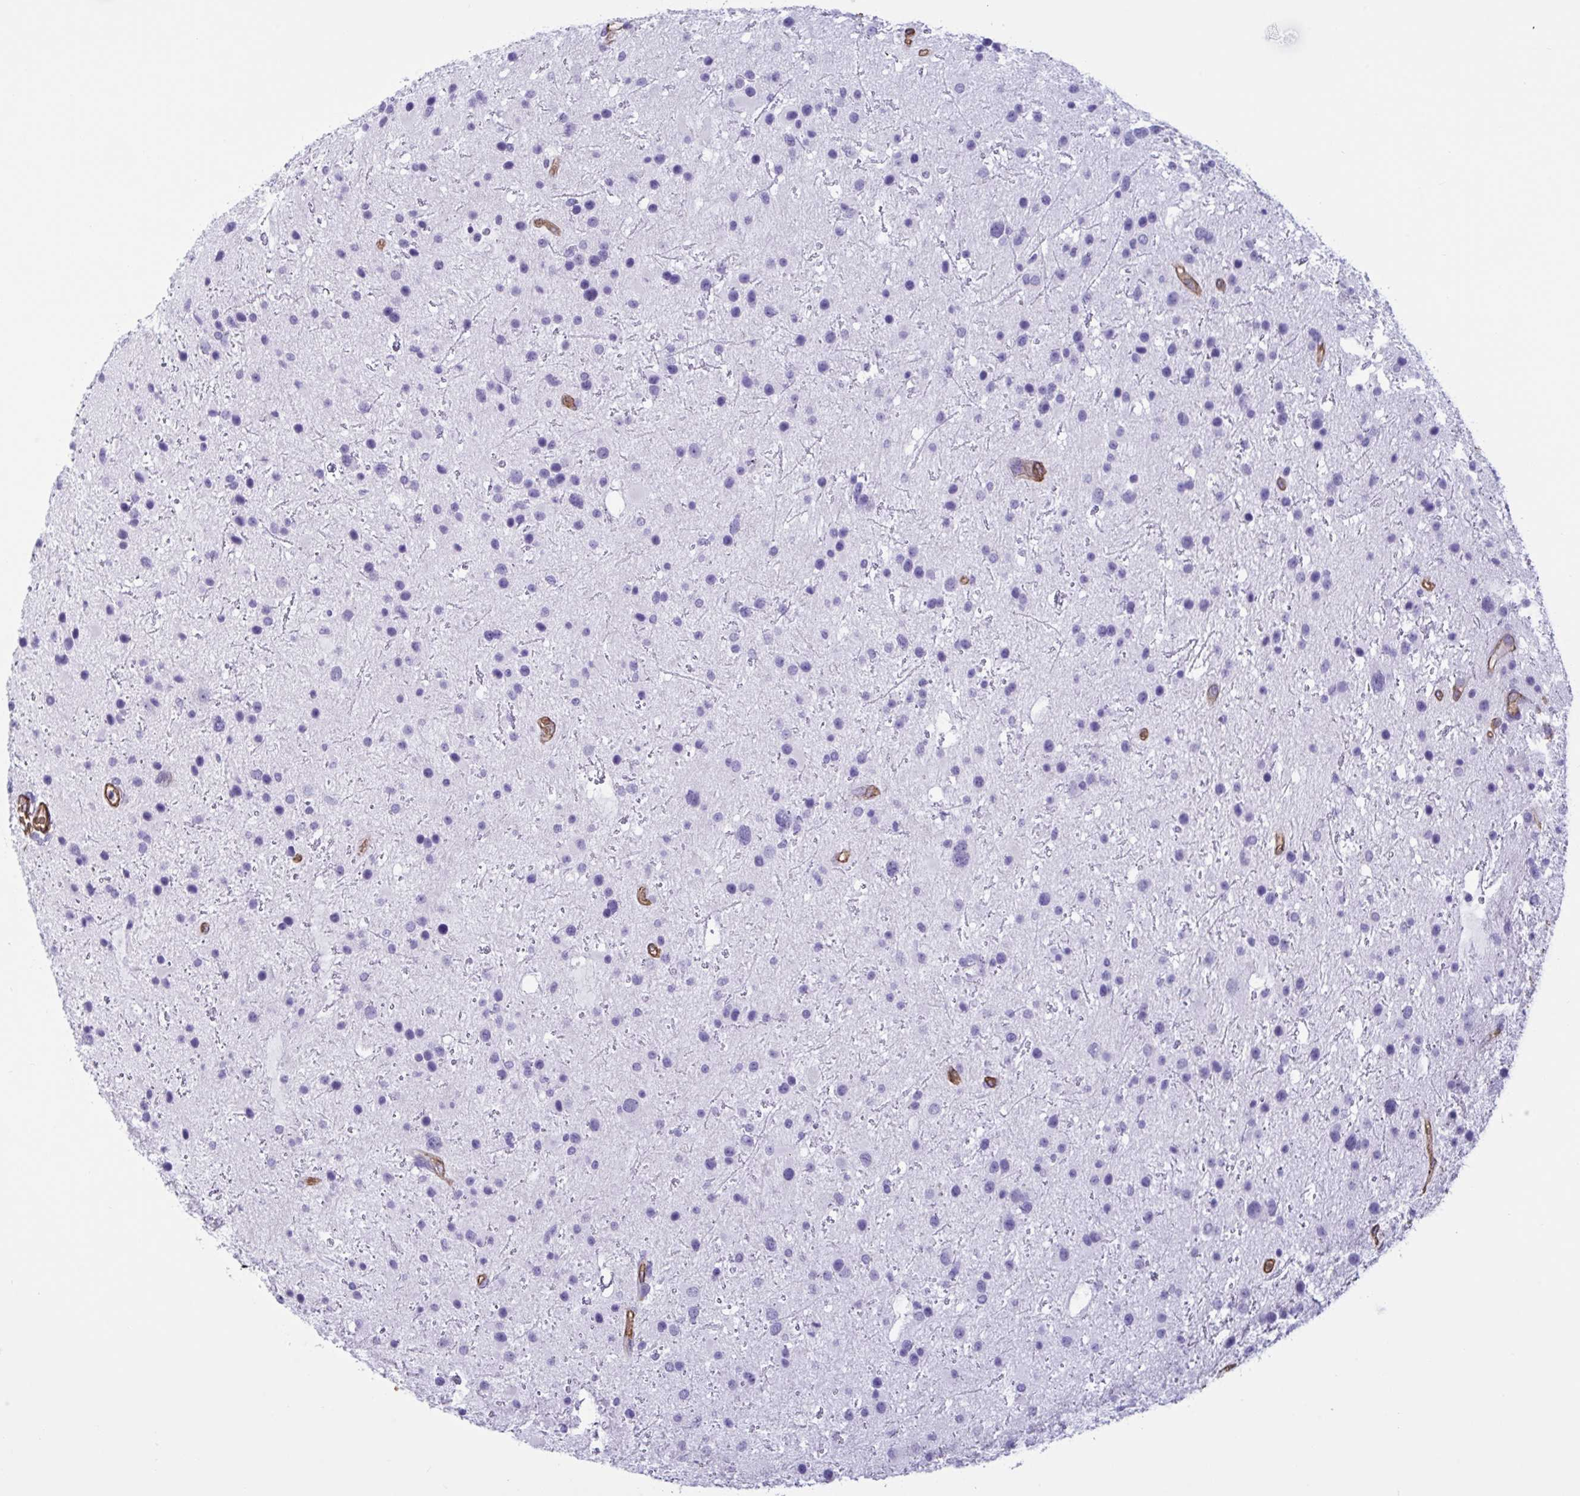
{"staining": {"intensity": "negative", "quantity": "none", "location": "none"}, "tissue": "glioma", "cell_type": "Tumor cells", "image_type": "cancer", "snomed": [{"axis": "morphology", "description": "Glioma, malignant, Low grade"}, {"axis": "topography", "description": "Brain"}], "caption": "High magnification brightfield microscopy of malignant low-grade glioma stained with DAB (brown) and counterstained with hematoxylin (blue): tumor cells show no significant expression.", "gene": "SLC2A1", "patient": {"sex": "female", "age": 32}}